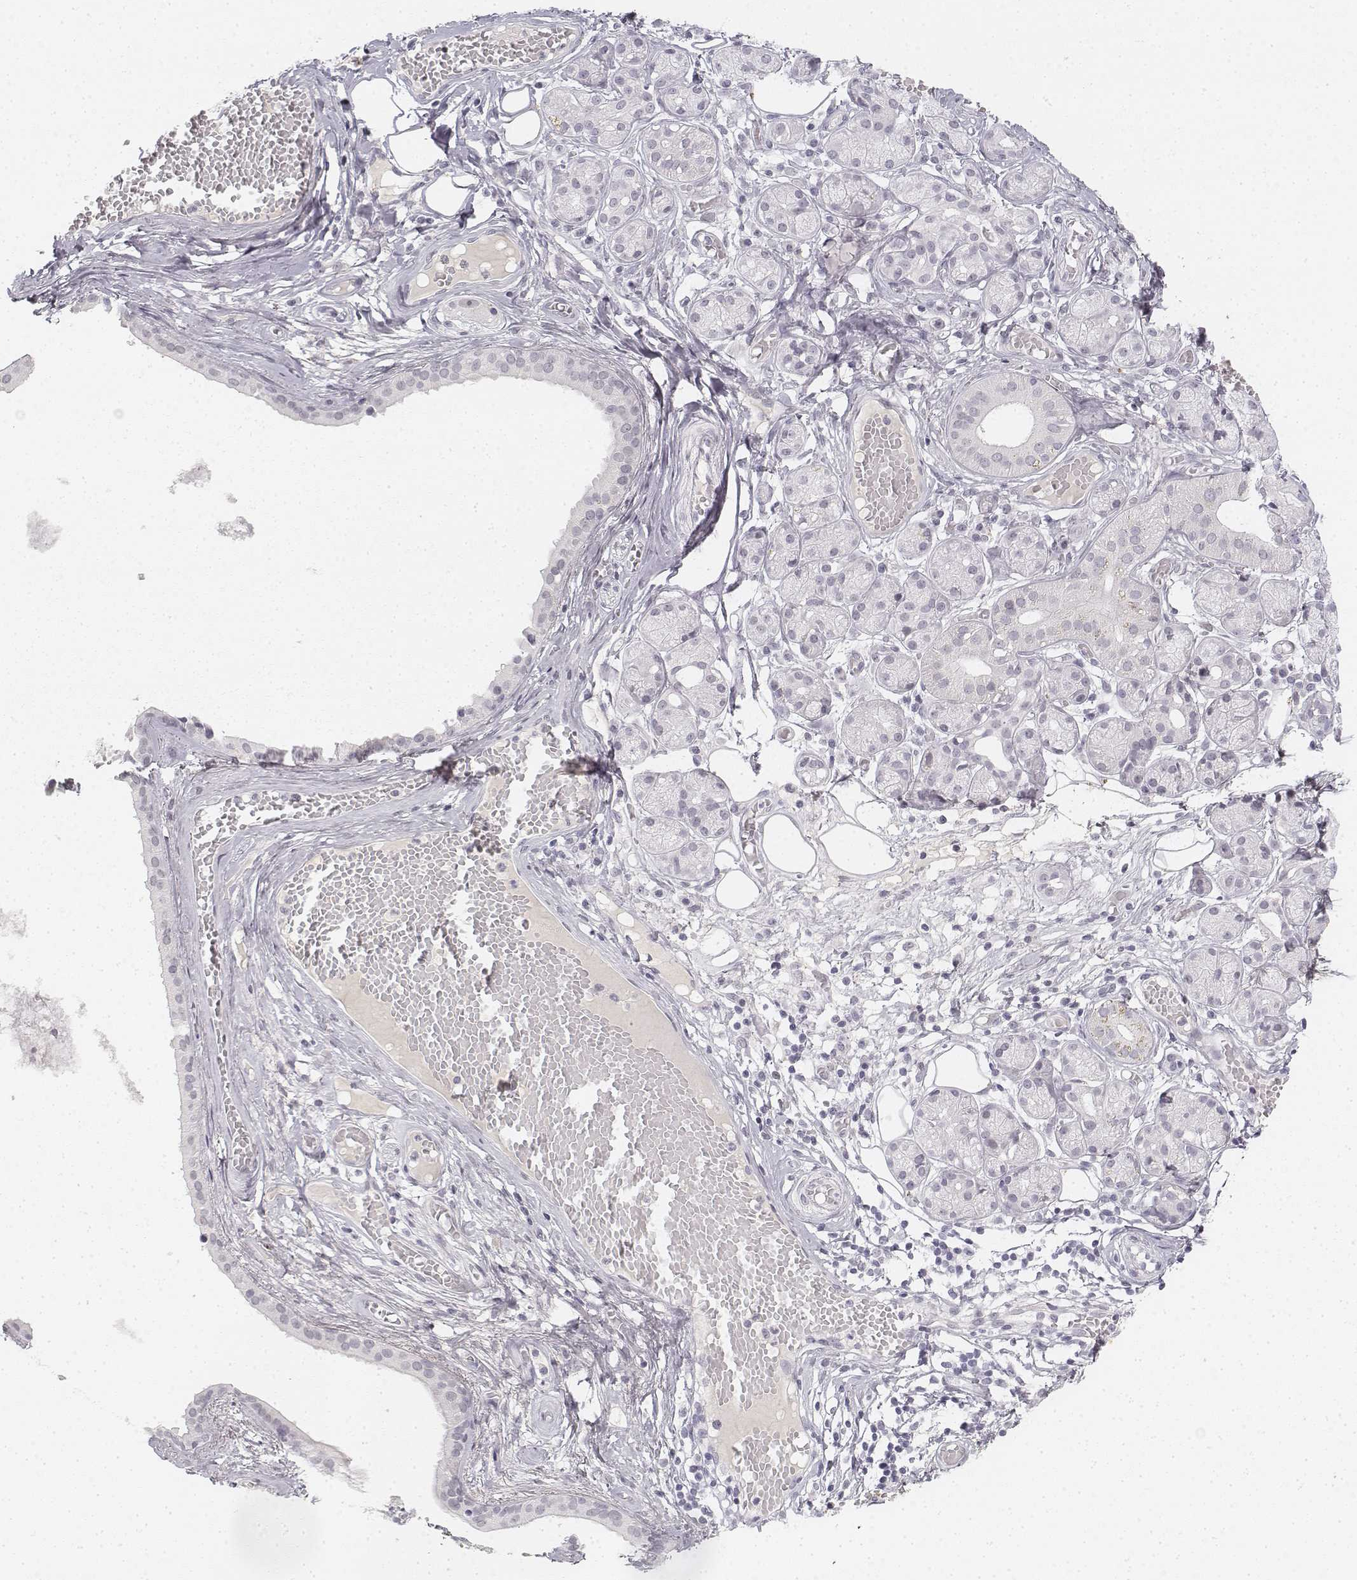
{"staining": {"intensity": "negative", "quantity": "none", "location": "none"}, "tissue": "salivary gland", "cell_type": "Glandular cells", "image_type": "normal", "snomed": [{"axis": "morphology", "description": "Normal tissue, NOS"}, {"axis": "topography", "description": "Salivary gland"}, {"axis": "topography", "description": "Peripheral nerve tissue"}], "caption": "Glandular cells show no significant positivity in benign salivary gland. Nuclei are stained in blue.", "gene": "KRT84", "patient": {"sex": "male", "age": 71}}